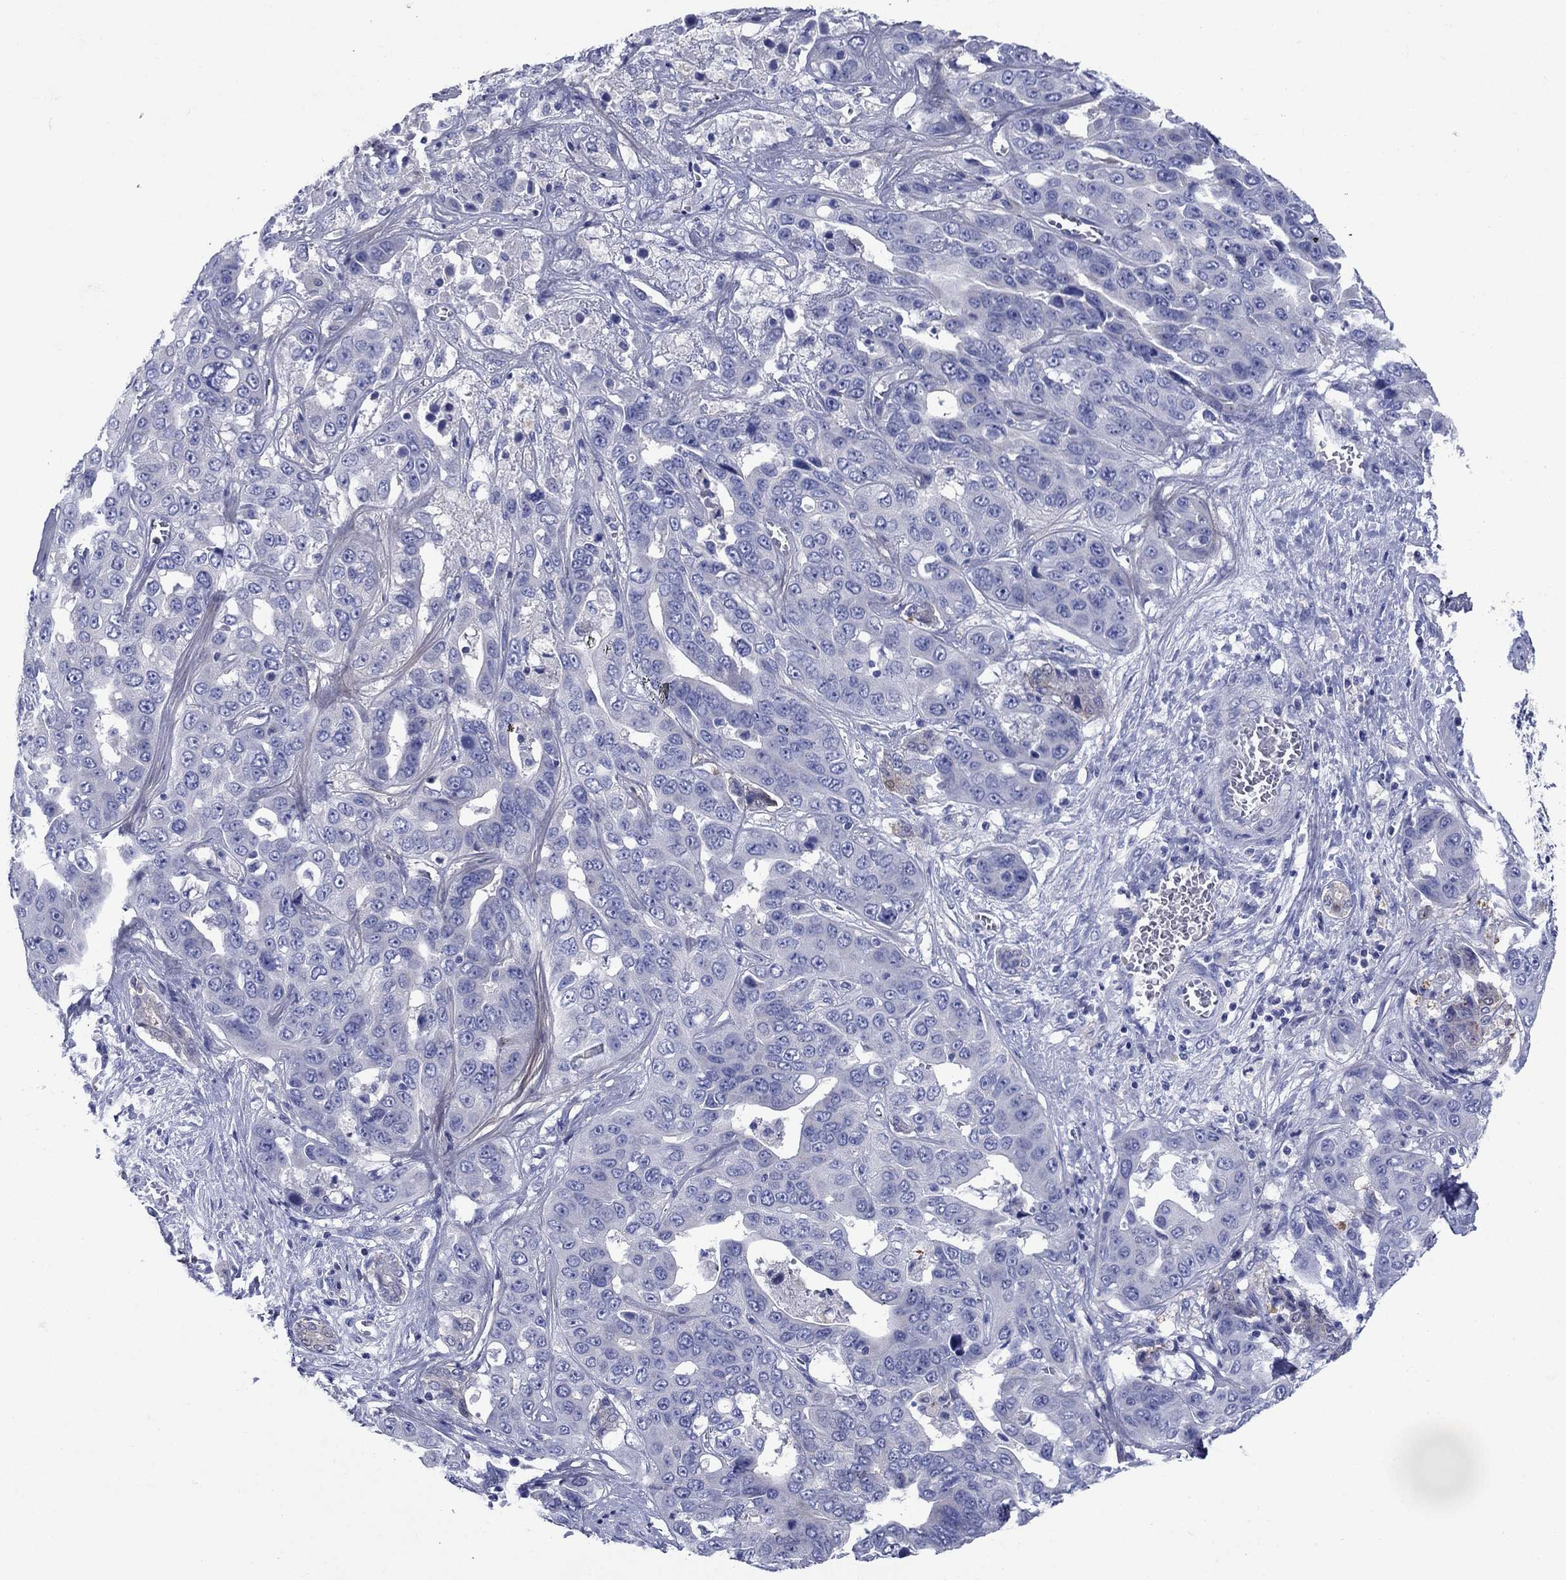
{"staining": {"intensity": "negative", "quantity": "none", "location": "none"}, "tissue": "liver cancer", "cell_type": "Tumor cells", "image_type": "cancer", "snomed": [{"axis": "morphology", "description": "Cholangiocarcinoma"}, {"axis": "topography", "description": "Liver"}], "caption": "DAB (3,3'-diaminobenzidine) immunohistochemical staining of human liver cancer (cholangiocarcinoma) exhibits no significant positivity in tumor cells.", "gene": "SULT2B1", "patient": {"sex": "female", "age": 52}}